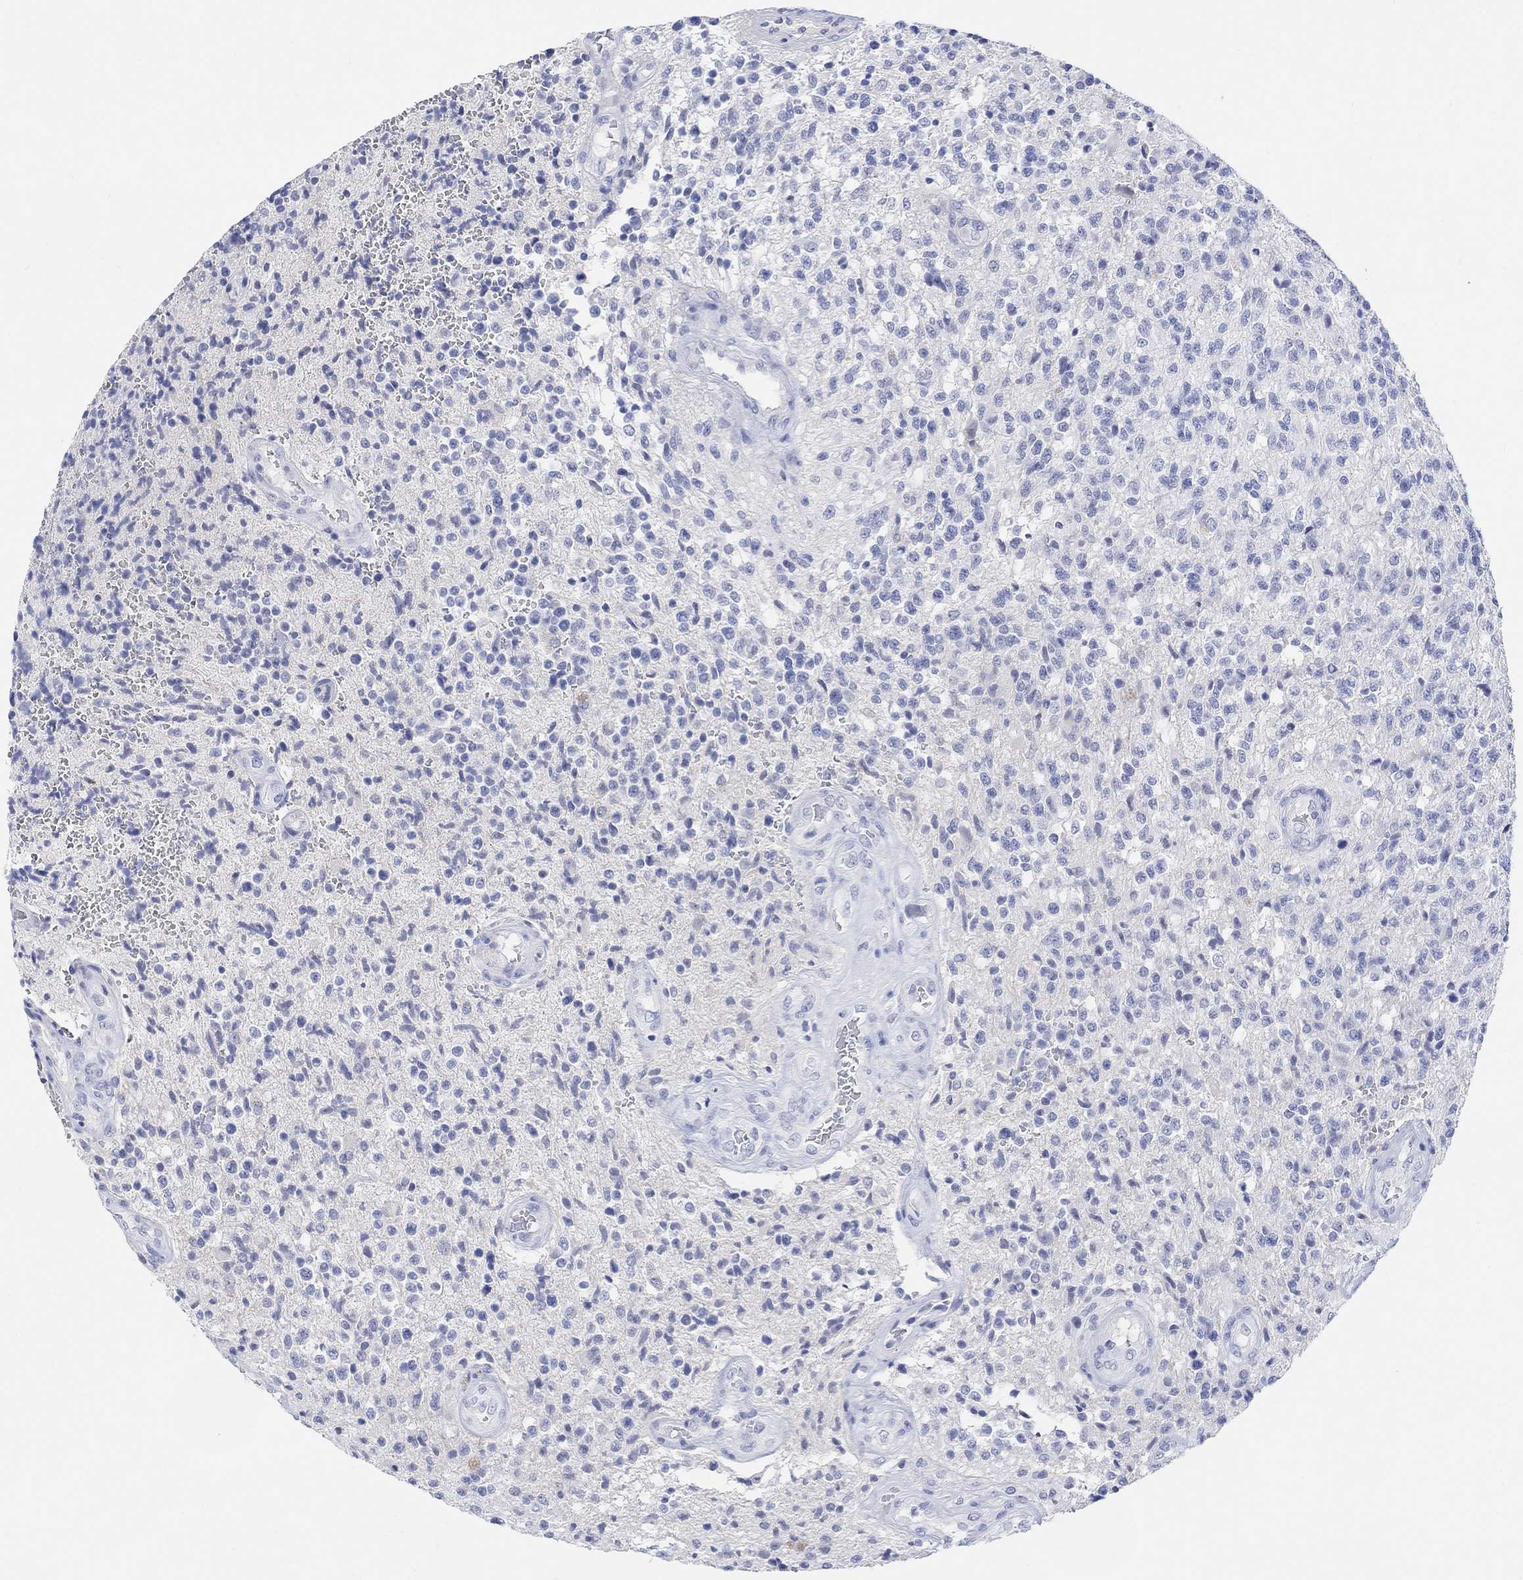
{"staining": {"intensity": "negative", "quantity": "none", "location": "none"}, "tissue": "glioma", "cell_type": "Tumor cells", "image_type": "cancer", "snomed": [{"axis": "morphology", "description": "Glioma, malignant, High grade"}, {"axis": "topography", "description": "Brain"}], "caption": "This is an IHC micrograph of human malignant glioma (high-grade). There is no staining in tumor cells.", "gene": "TYR", "patient": {"sex": "male", "age": 56}}